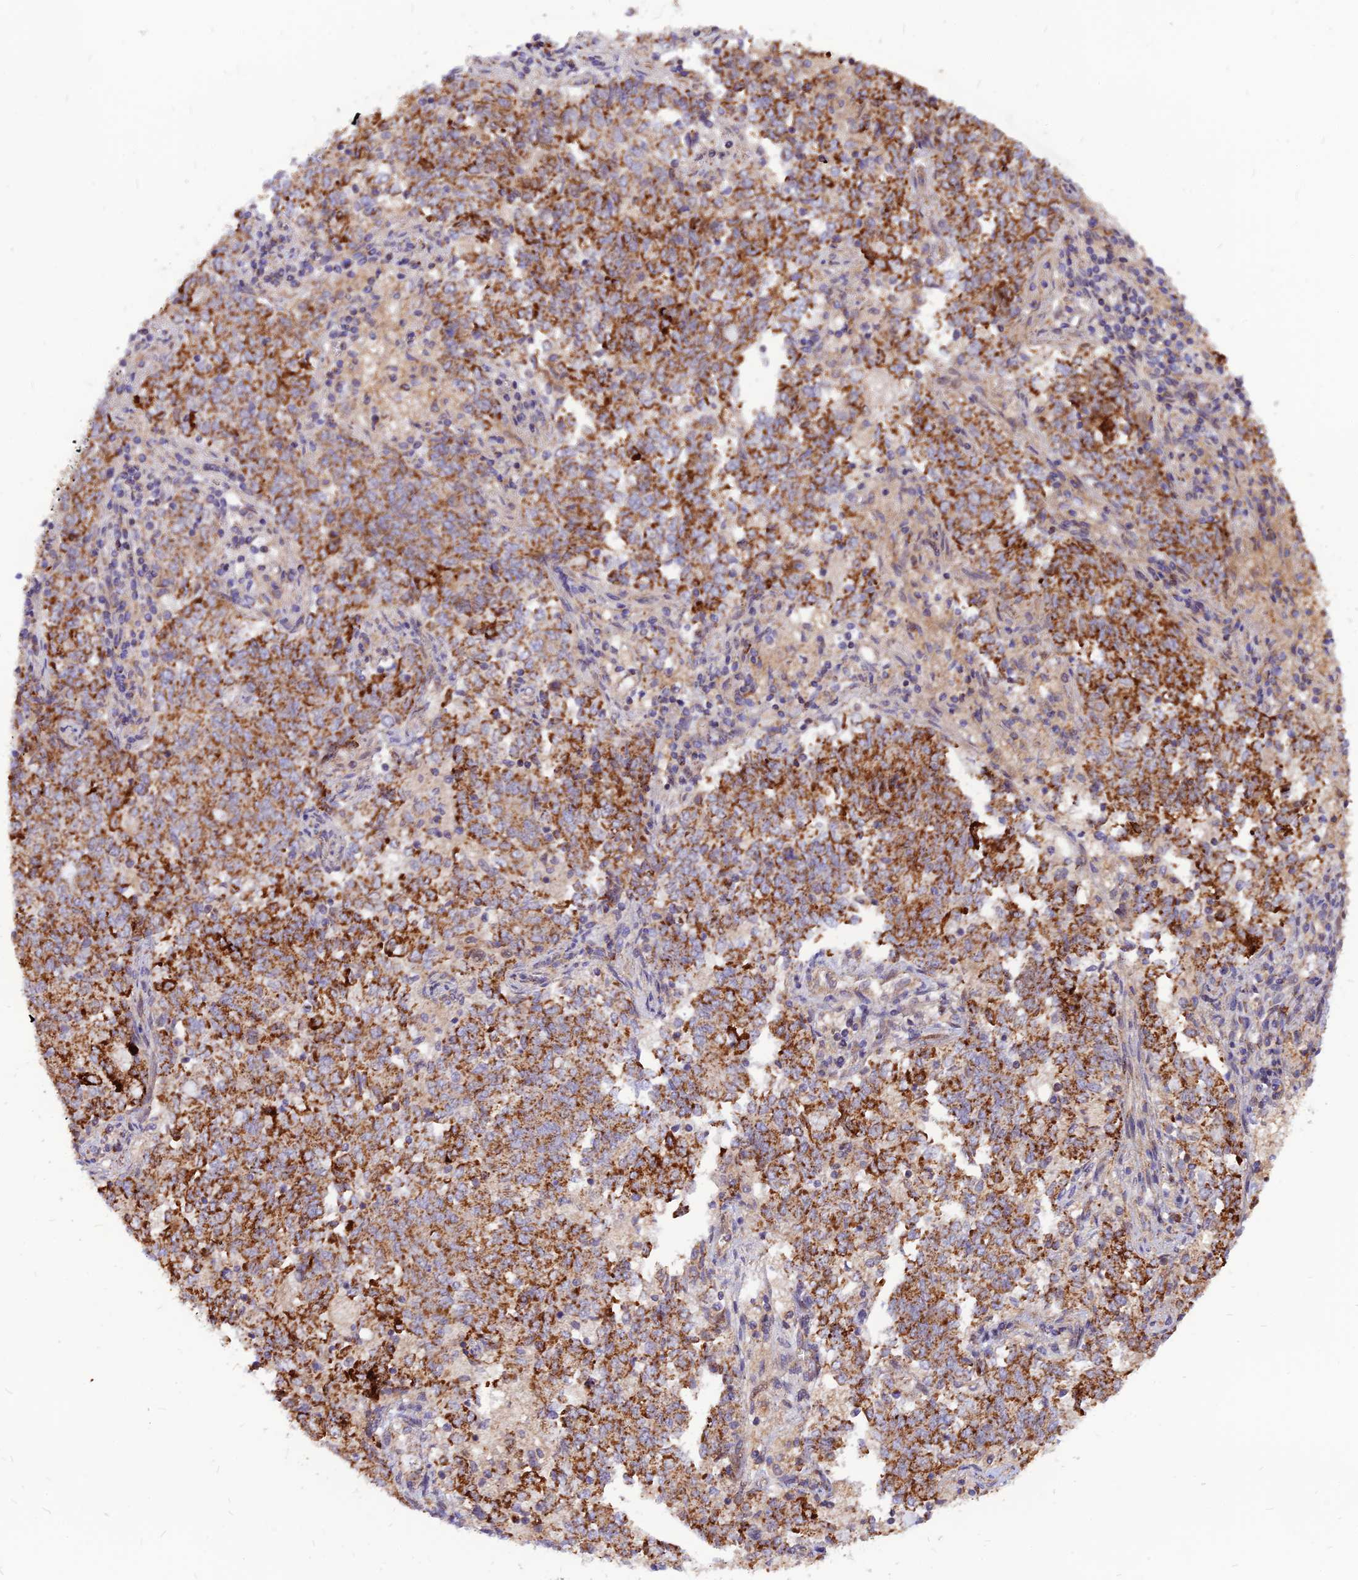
{"staining": {"intensity": "strong", "quantity": "25%-75%", "location": "cytoplasmic/membranous"}, "tissue": "endometrial cancer", "cell_type": "Tumor cells", "image_type": "cancer", "snomed": [{"axis": "morphology", "description": "Adenocarcinoma, NOS"}, {"axis": "topography", "description": "Endometrium"}], "caption": "Approximately 25%-75% of tumor cells in human adenocarcinoma (endometrial) demonstrate strong cytoplasmic/membranous protein staining as visualized by brown immunohistochemical staining.", "gene": "ECI1", "patient": {"sex": "female", "age": 80}}